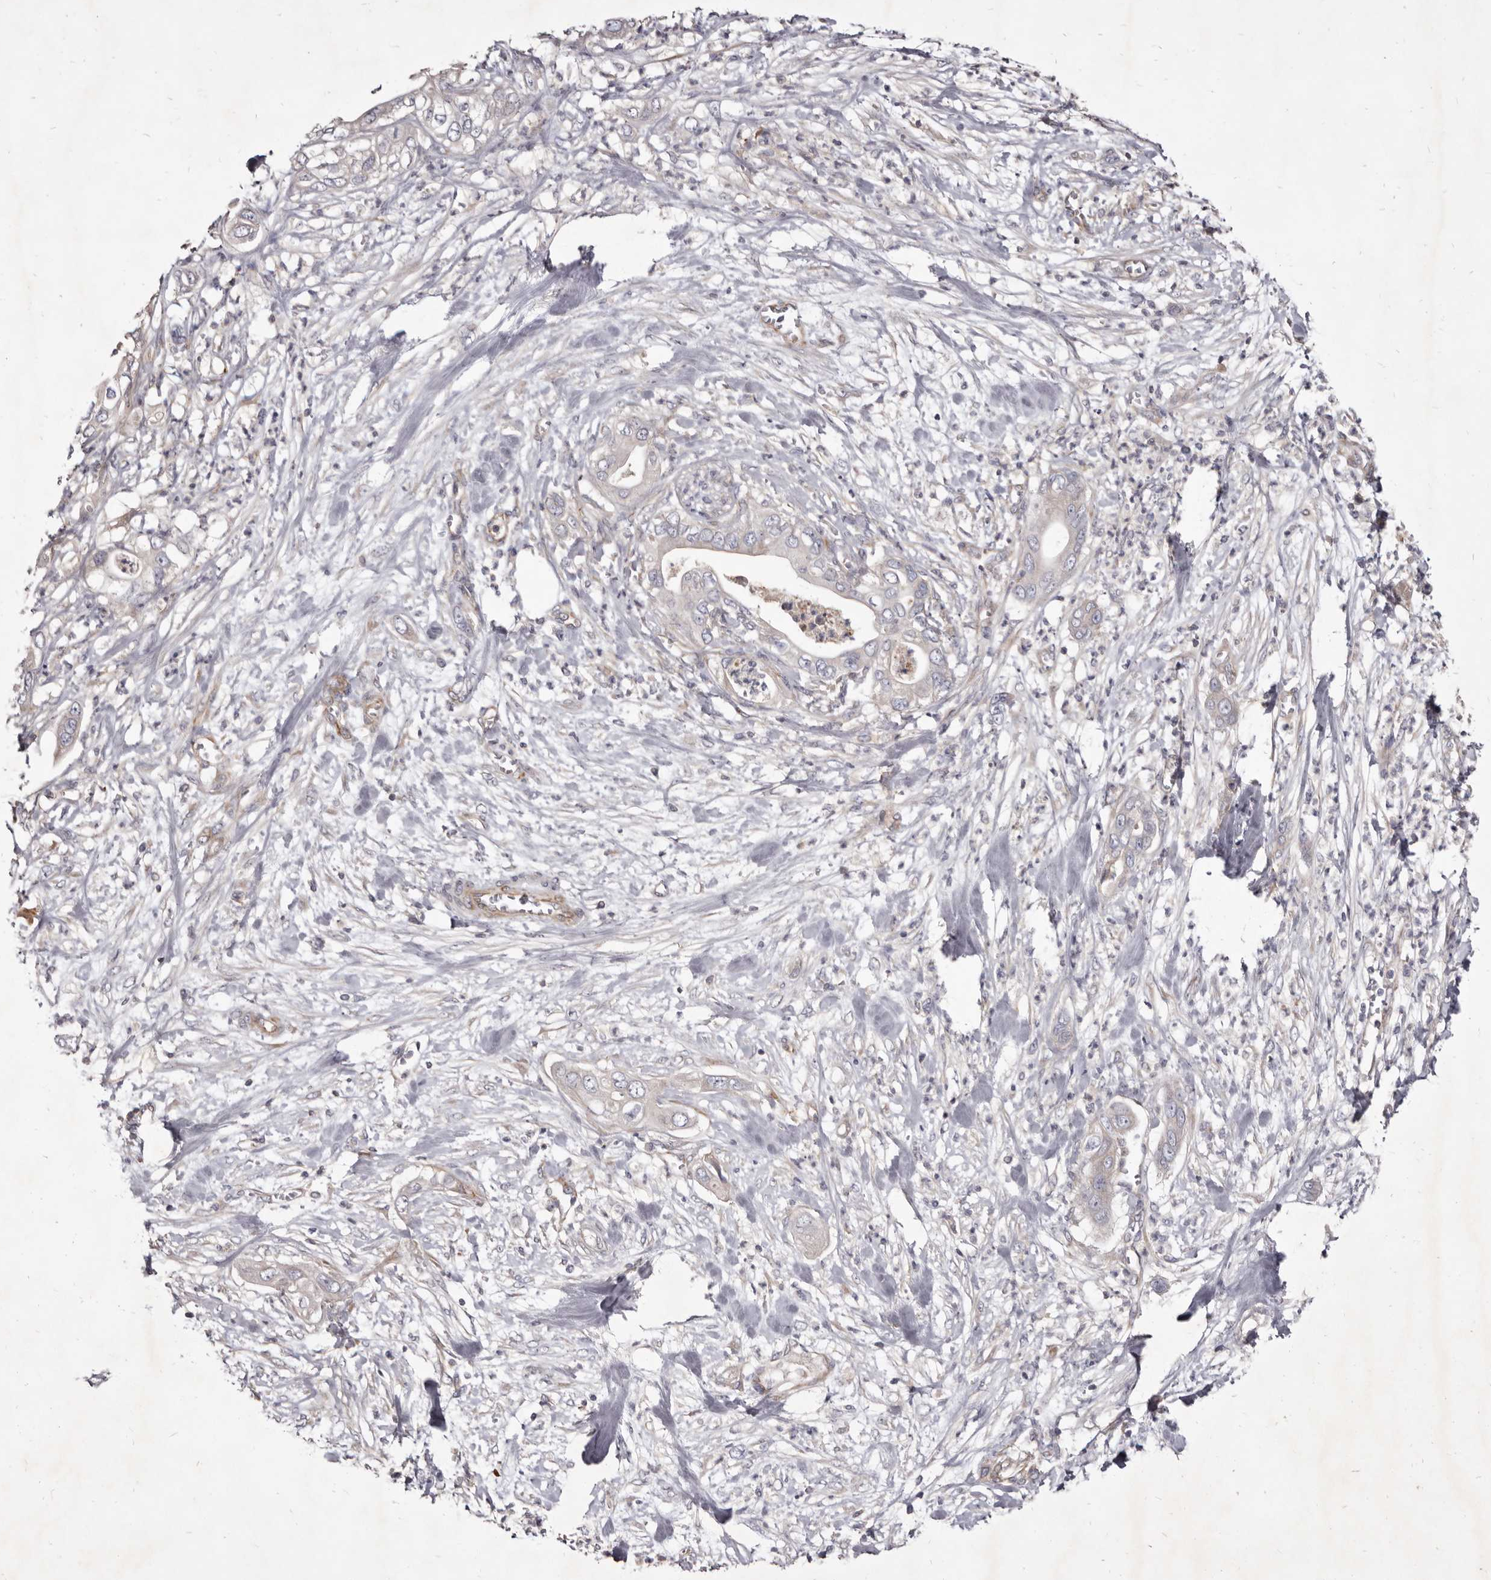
{"staining": {"intensity": "negative", "quantity": "none", "location": "none"}, "tissue": "pancreatic cancer", "cell_type": "Tumor cells", "image_type": "cancer", "snomed": [{"axis": "morphology", "description": "Adenocarcinoma, NOS"}, {"axis": "topography", "description": "Pancreas"}], "caption": "DAB immunohistochemical staining of human pancreatic cancer exhibits no significant staining in tumor cells.", "gene": "FAS", "patient": {"sex": "female", "age": 78}}